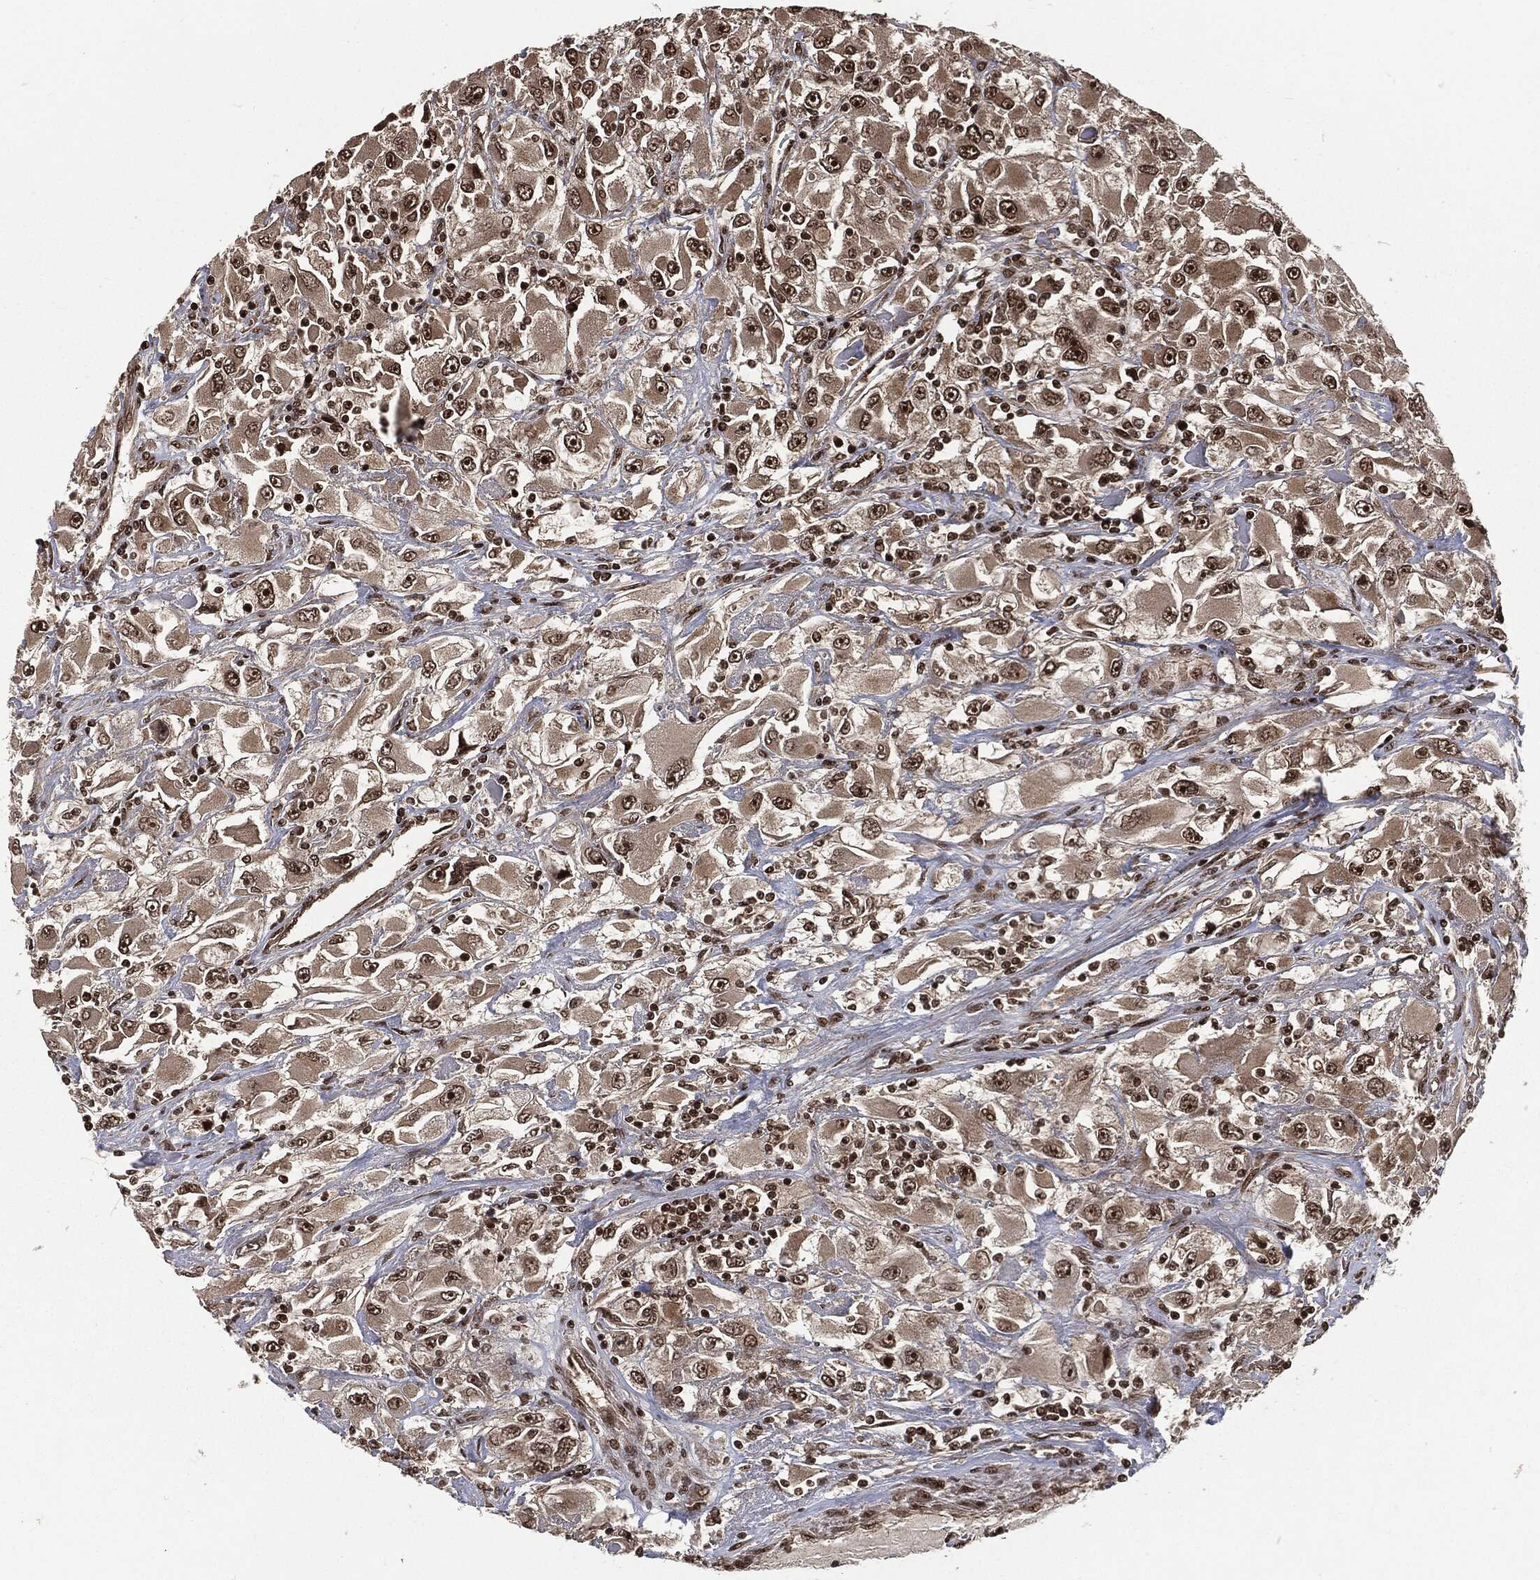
{"staining": {"intensity": "strong", "quantity": "25%-75%", "location": "nuclear"}, "tissue": "renal cancer", "cell_type": "Tumor cells", "image_type": "cancer", "snomed": [{"axis": "morphology", "description": "Adenocarcinoma, NOS"}, {"axis": "topography", "description": "Kidney"}], "caption": "Renal cancer (adenocarcinoma) was stained to show a protein in brown. There is high levels of strong nuclear staining in approximately 25%-75% of tumor cells.", "gene": "NGRN", "patient": {"sex": "female", "age": 52}}